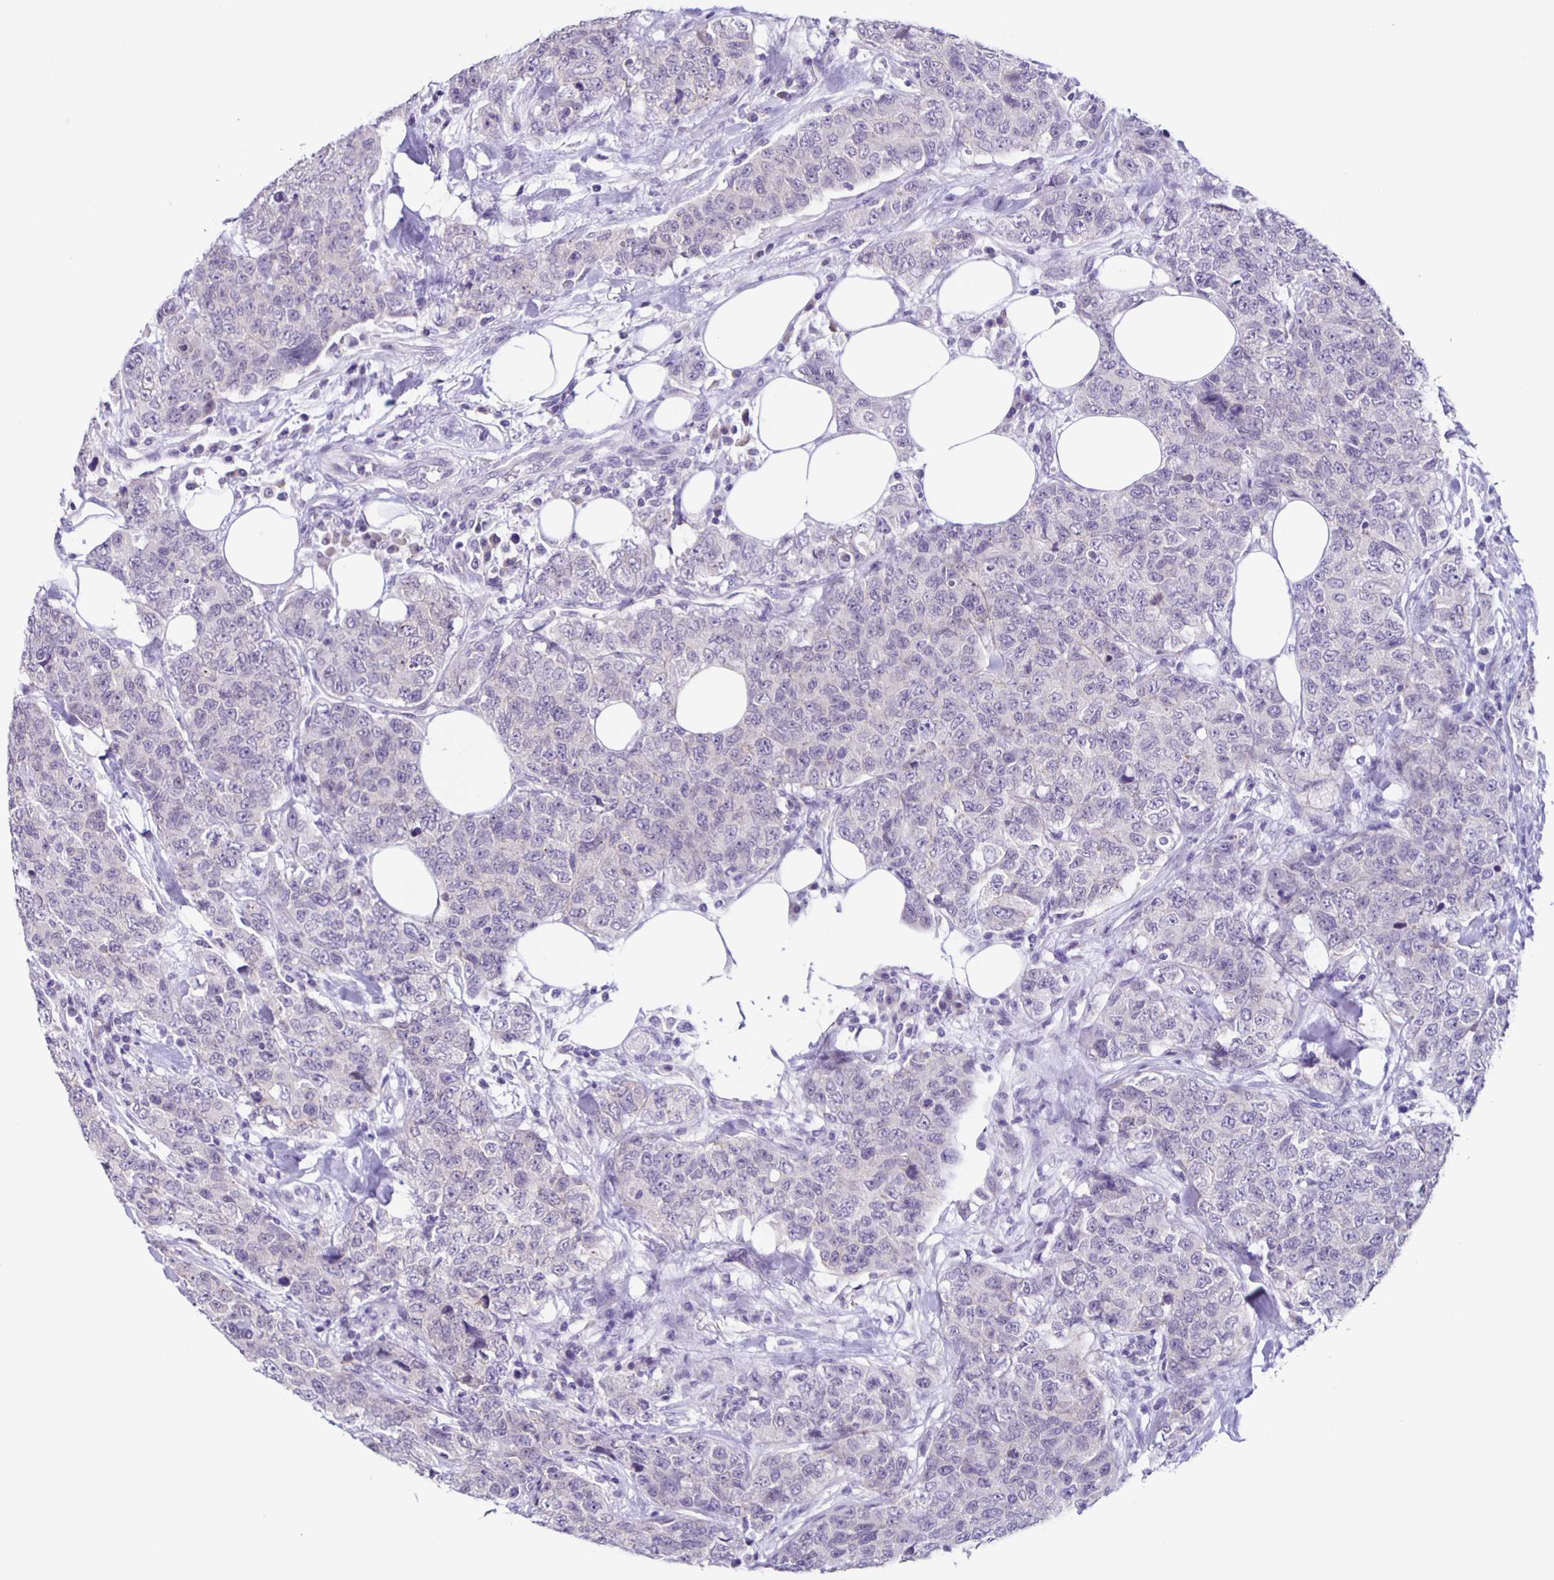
{"staining": {"intensity": "negative", "quantity": "none", "location": "none"}, "tissue": "urothelial cancer", "cell_type": "Tumor cells", "image_type": "cancer", "snomed": [{"axis": "morphology", "description": "Urothelial carcinoma, High grade"}, {"axis": "topography", "description": "Urinary bladder"}], "caption": "A photomicrograph of urothelial cancer stained for a protein reveals no brown staining in tumor cells.", "gene": "SLC12A3", "patient": {"sex": "female", "age": 78}}